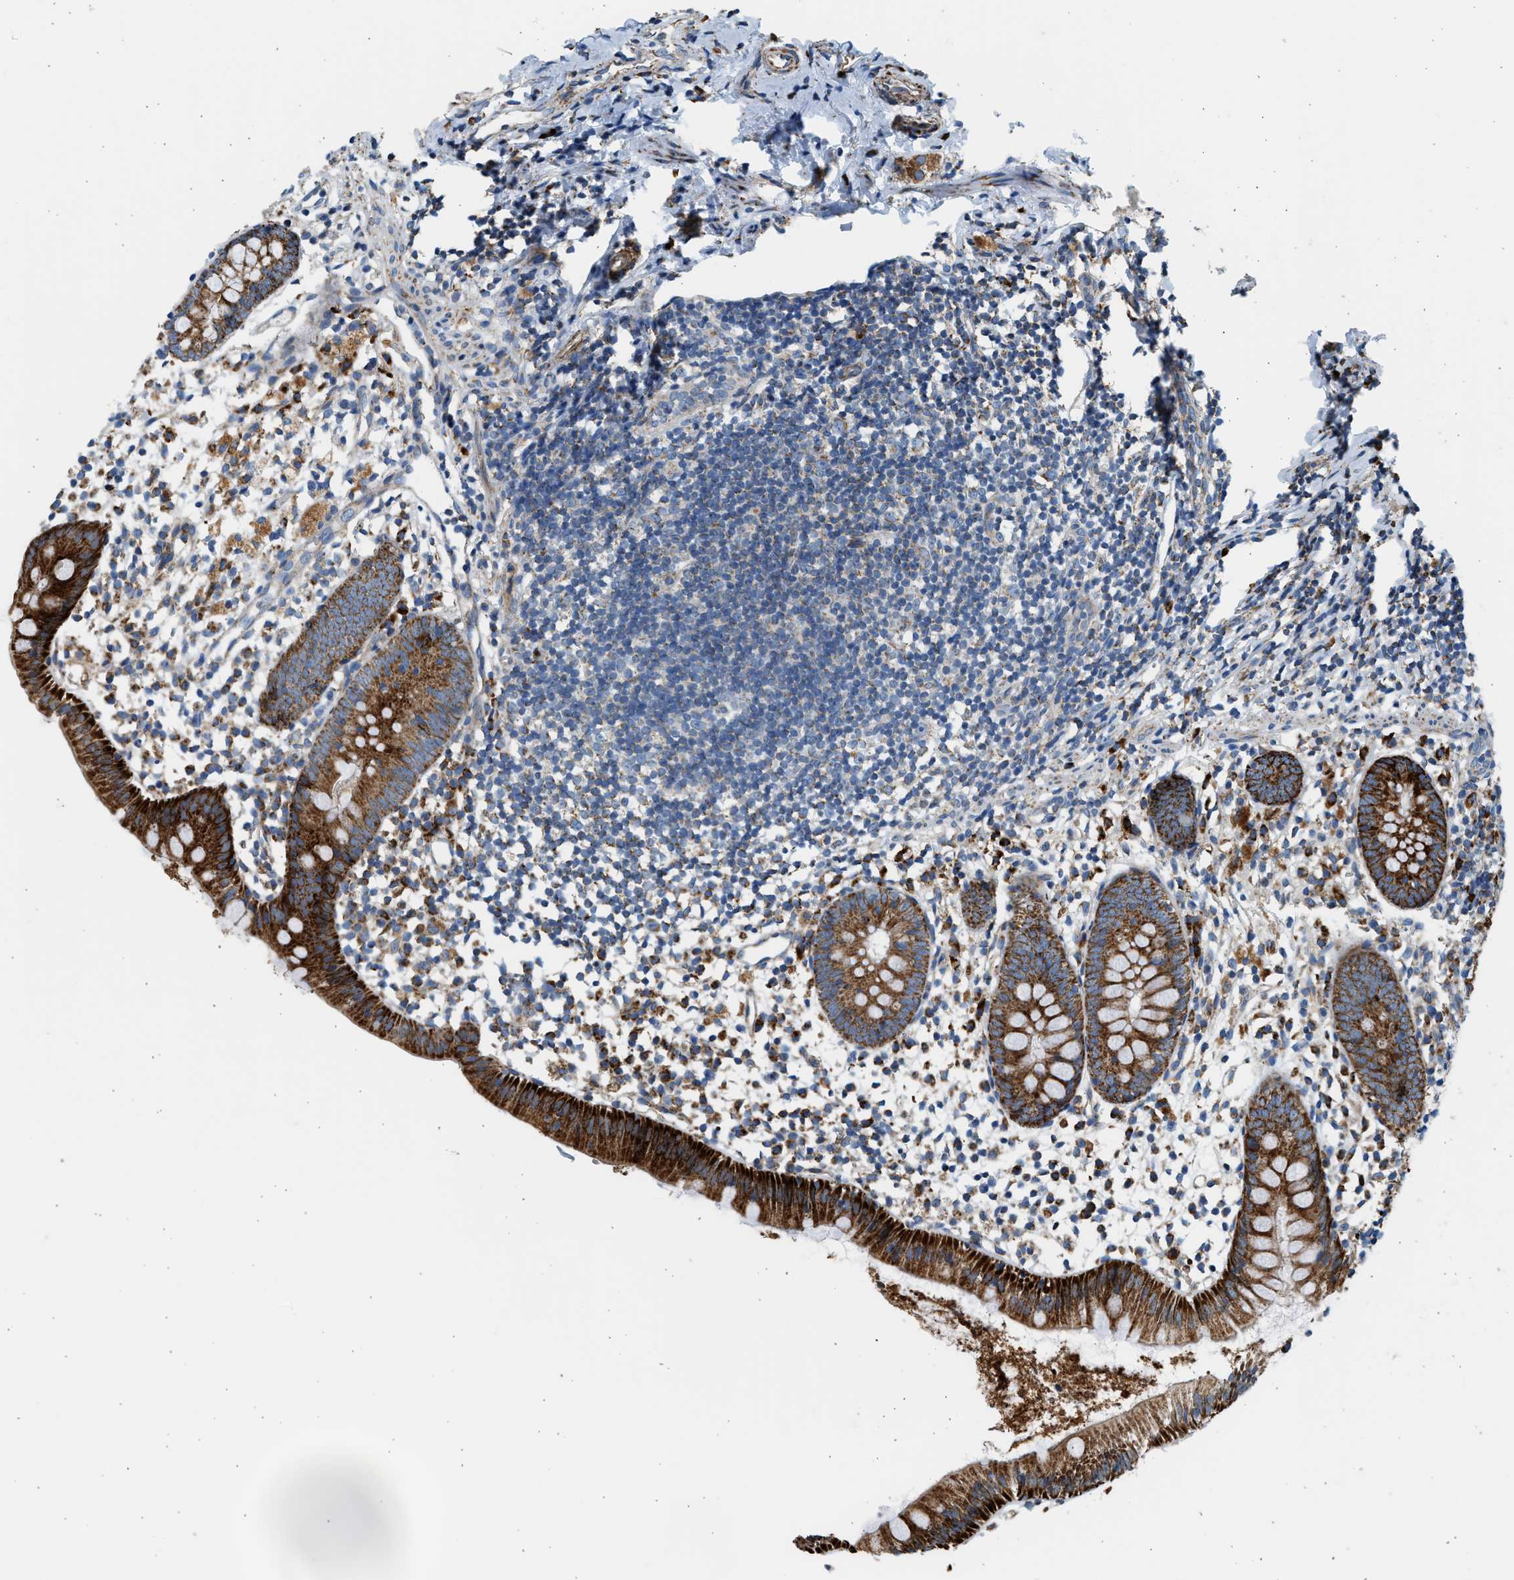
{"staining": {"intensity": "strong", "quantity": ">75%", "location": "cytoplasmic/membranous"}, "tissue": "appendix", "cell_type": "Glandular cells", "image_type": "normal", "snomed": [{"axis": "morphology", "description": "Normal tissue, NOS"}, {"axis": "topography", "description": "Appendix"}], "caption": "Immunohistochemistry of normal human appendix reveals high levels of strong cytoplasmic/membranous positivity in about >75% of glandular cells.", "gene": "KCNMB3", "patient": {"sex": "female", "age": 20}}